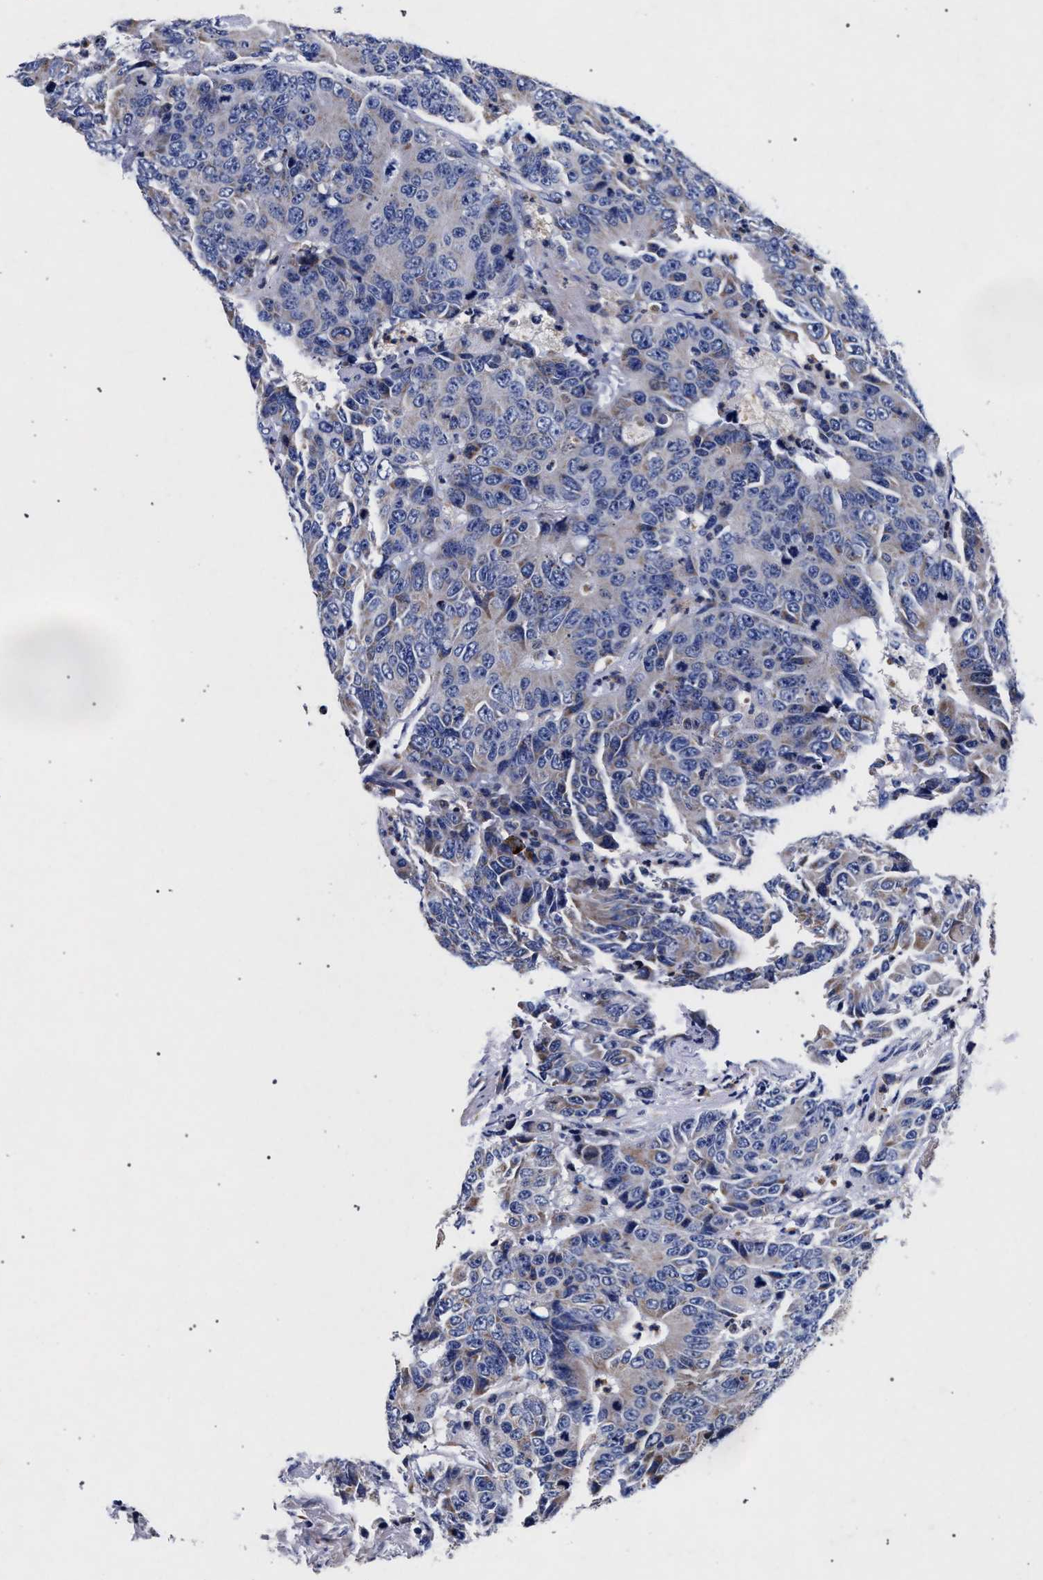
{"staining": {"intensity": "negative", "quantity": "none", "location": "none"}, "tissue": "colorectal cancer", "cell_type": "Tumor cells", "image_type": "cancer", "snomed": [{"axis": "morphology", "description": "Adenocarcinoma, NOS"}, {"axis": "topography", "description": "Colon"}], "caption": "IHC of colorectal cancer exhibits no positivity in tumor cells.", "gene": "HSD17B14", "patient": {"sex": "female", "age": 86}}